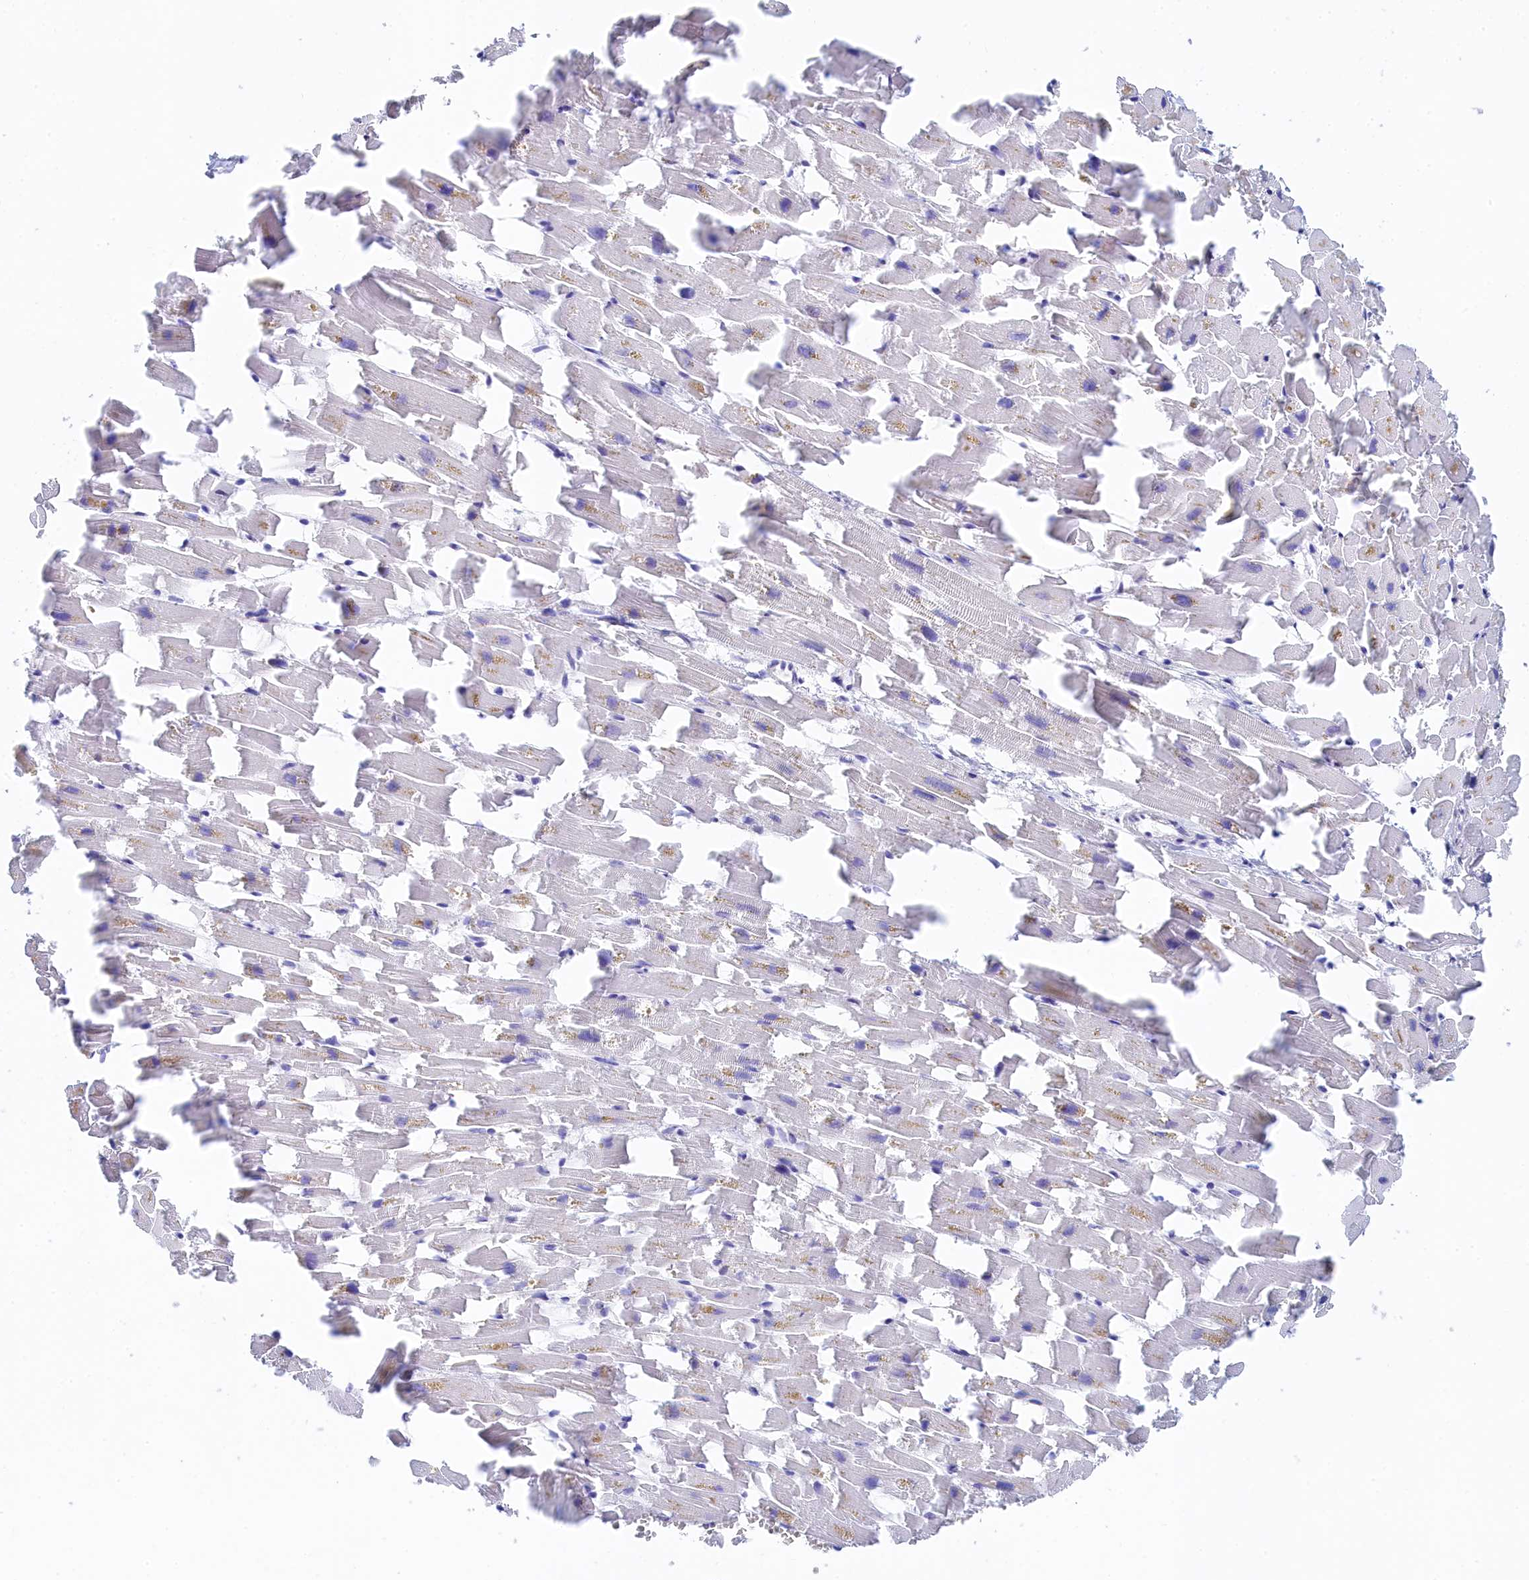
{"staining": {"intensity": "negative", "quantity": "none", "location": "none"}, "tissue": "heart muscle", "cell_type": "Cardiomyocytes", "image_type": "normal", "snomed": [{"axis": "morphology", "description": "Normal tissue, NOS"}, {"axis": "topography", "description": "Heart"}], "caption": "A high-resolution histopathology image shows immunohistochemistry (IHC) staining of unremarkable heart muscle, which reveals no significant positivity in cardiomyocytes.", "gene": "TRIM10", "patient": {"sex": "female", "age": 64}}